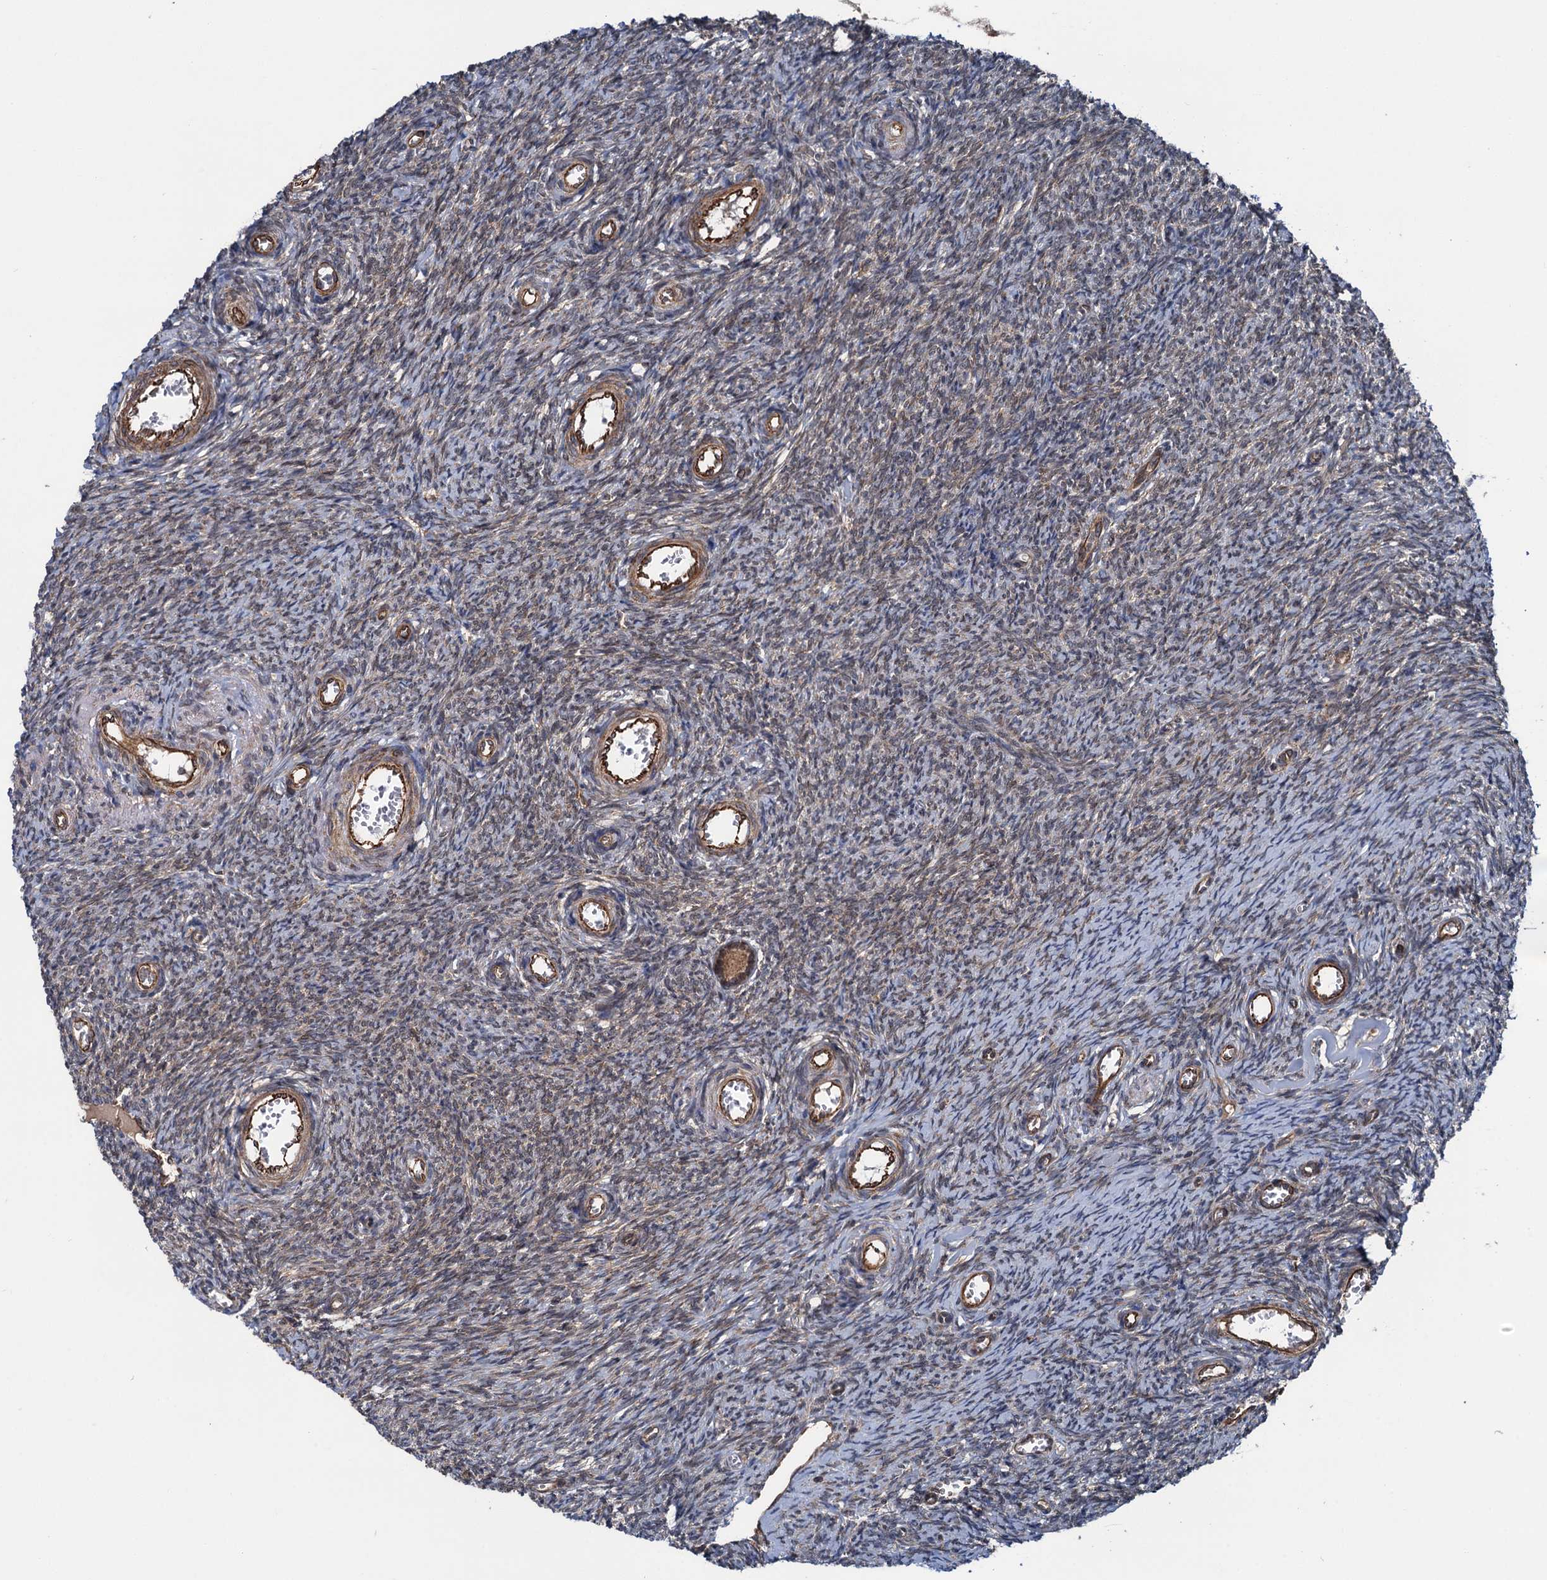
{"staining": {"intensity": "moderate", "quantity": ">75%", "location": "cytoplasmic/membranous"}, "tissue": "ovary", "cell_type": "Follicle cells", "image_type": "normal", "snomed": [{"axis": "morphology", "description": "Normal tissue, NOS"}, {"axis": "topography", "description": "Ovary"}], "caption": "High-power microscopy captured an immunohistochemistry (IHC) photomicrograph of benign ovary, revealing moderate cytoplasmic/membranous positivity in about >75% of follicle cells. (Brightfield microscopy of DAB IHC at high magnification).", "gene": "ZFYVE19", "patient": {"sex": "female", "age": 44}}